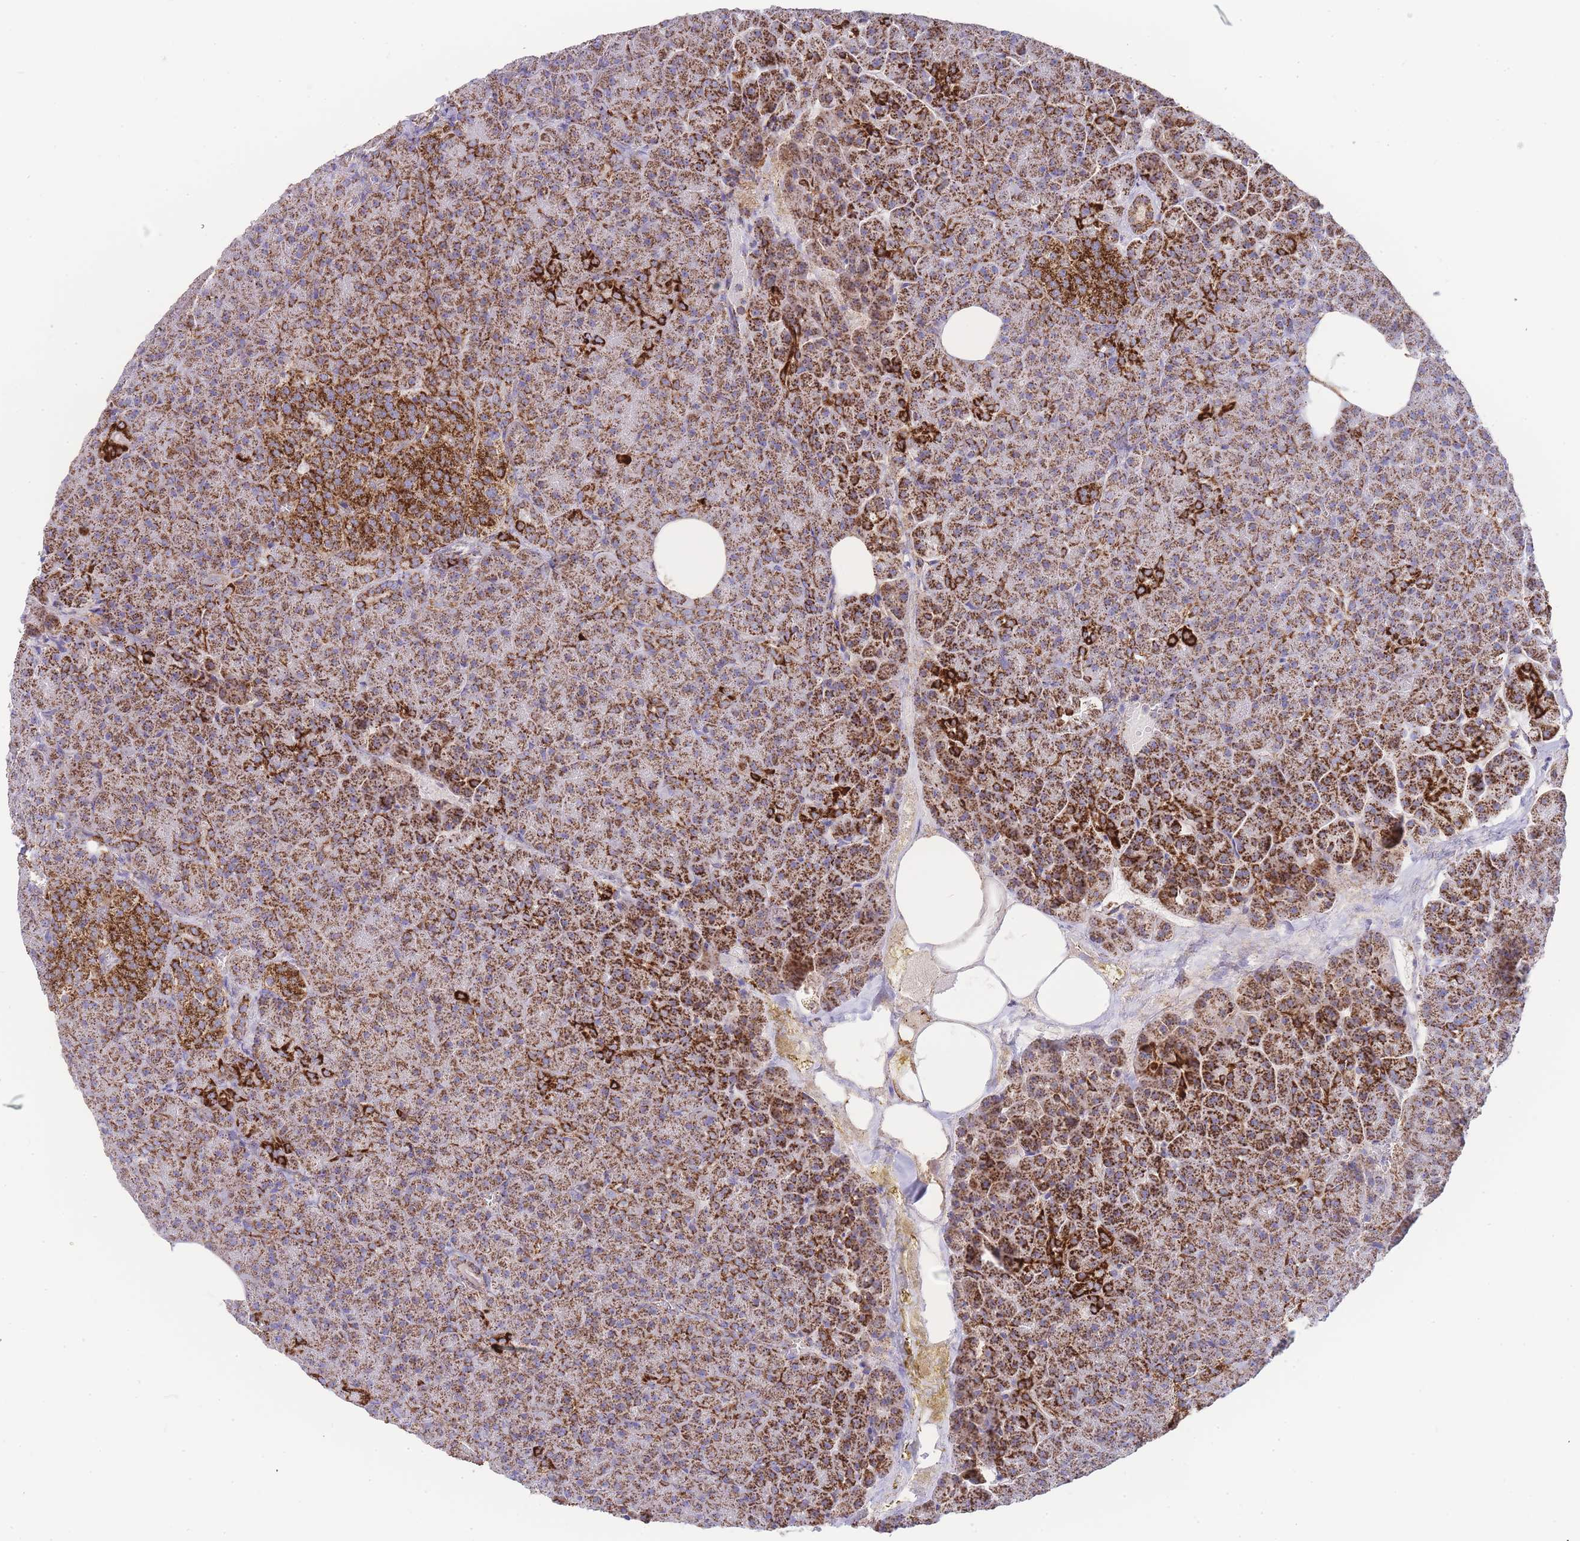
{"staining": {"intensity": "strong", "quantity": ">75%", "location": "cytoplasmic/membranous"}, "tissue": "pancreas", "cell_type": "Exocrine glandular cells", "image_type": "normal", "snomed": [{"axis": "morphology", "description": "Normal tissue, NOS"}, {"axis": "topography", "description": "Pancreas"}], "caption": "This micrograph shows benign pancreas stained with immunohistochemistry (IHC) to label a protein in brown. The cytoplasmic/membranous of exocrine glandular cells show strong positivity for the protein. Nuclei are counter-stained blue.", "gene": "GSTM1", "patient": {"sex": "female", "age": 74}}